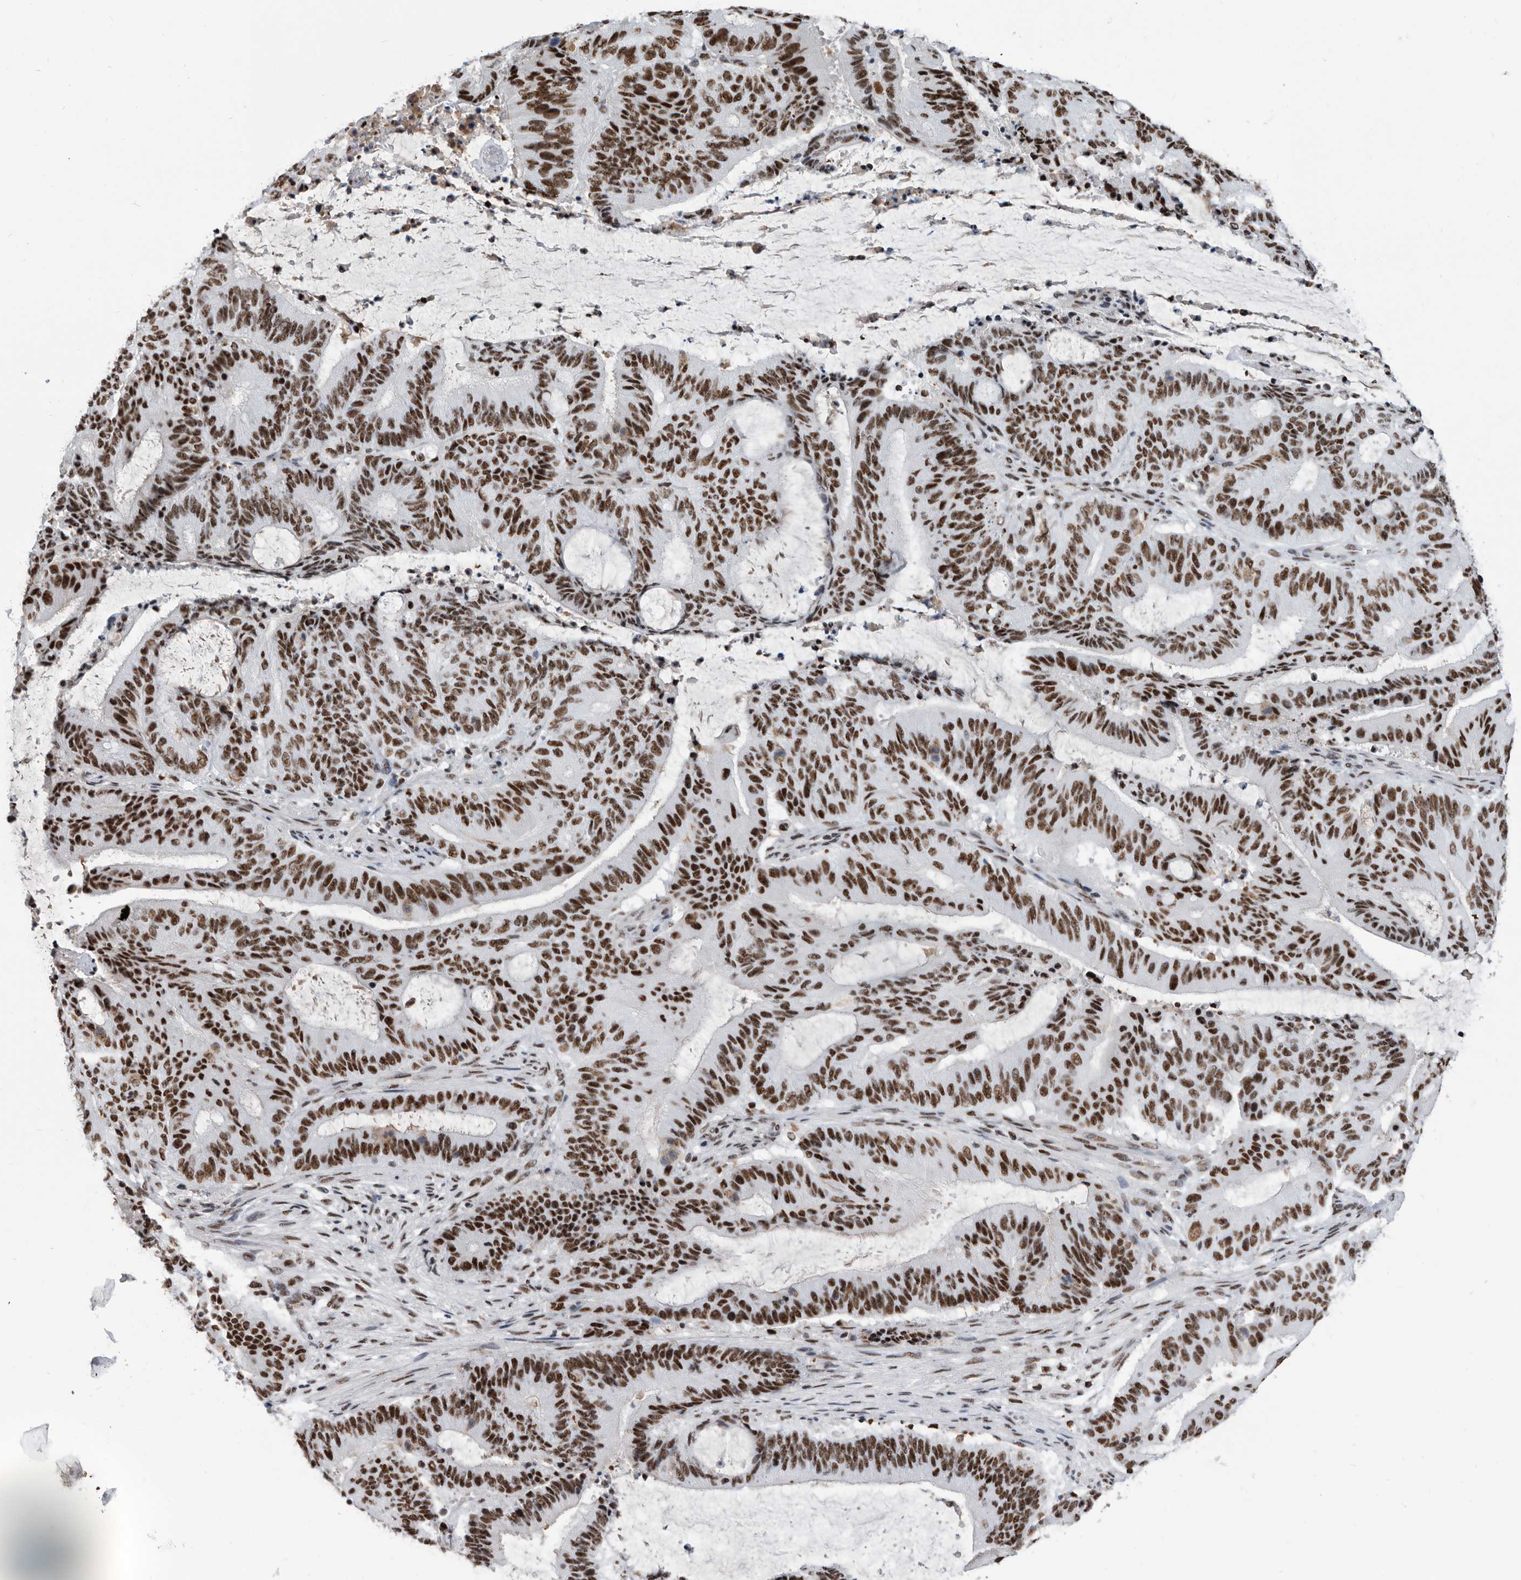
{"staining": {"intensity": "strong", "quantity": ">75%", "location": "nuclear"}, "tissue": "liver cancer", "cell_type": "Tumor cells", "image_type": "cancer", "snomed": [{"axis": "morphology", "description": "Normal tissue, NOS"}, {"axis": "morphology", "description": "Cholangiocarcinoma"}, {"axis": "topography", "description": "Liver"}, {"axis": "topography", "description": "Peripheral nerve tissue"}], "caption": "This is a micrograph of IHC staining of liver cholangiocarcinoma, which shows strong positivity in the nuclear of tumor cells.", "gene": "SF3A1", "patient": {"sex": "female", "age": 73}}